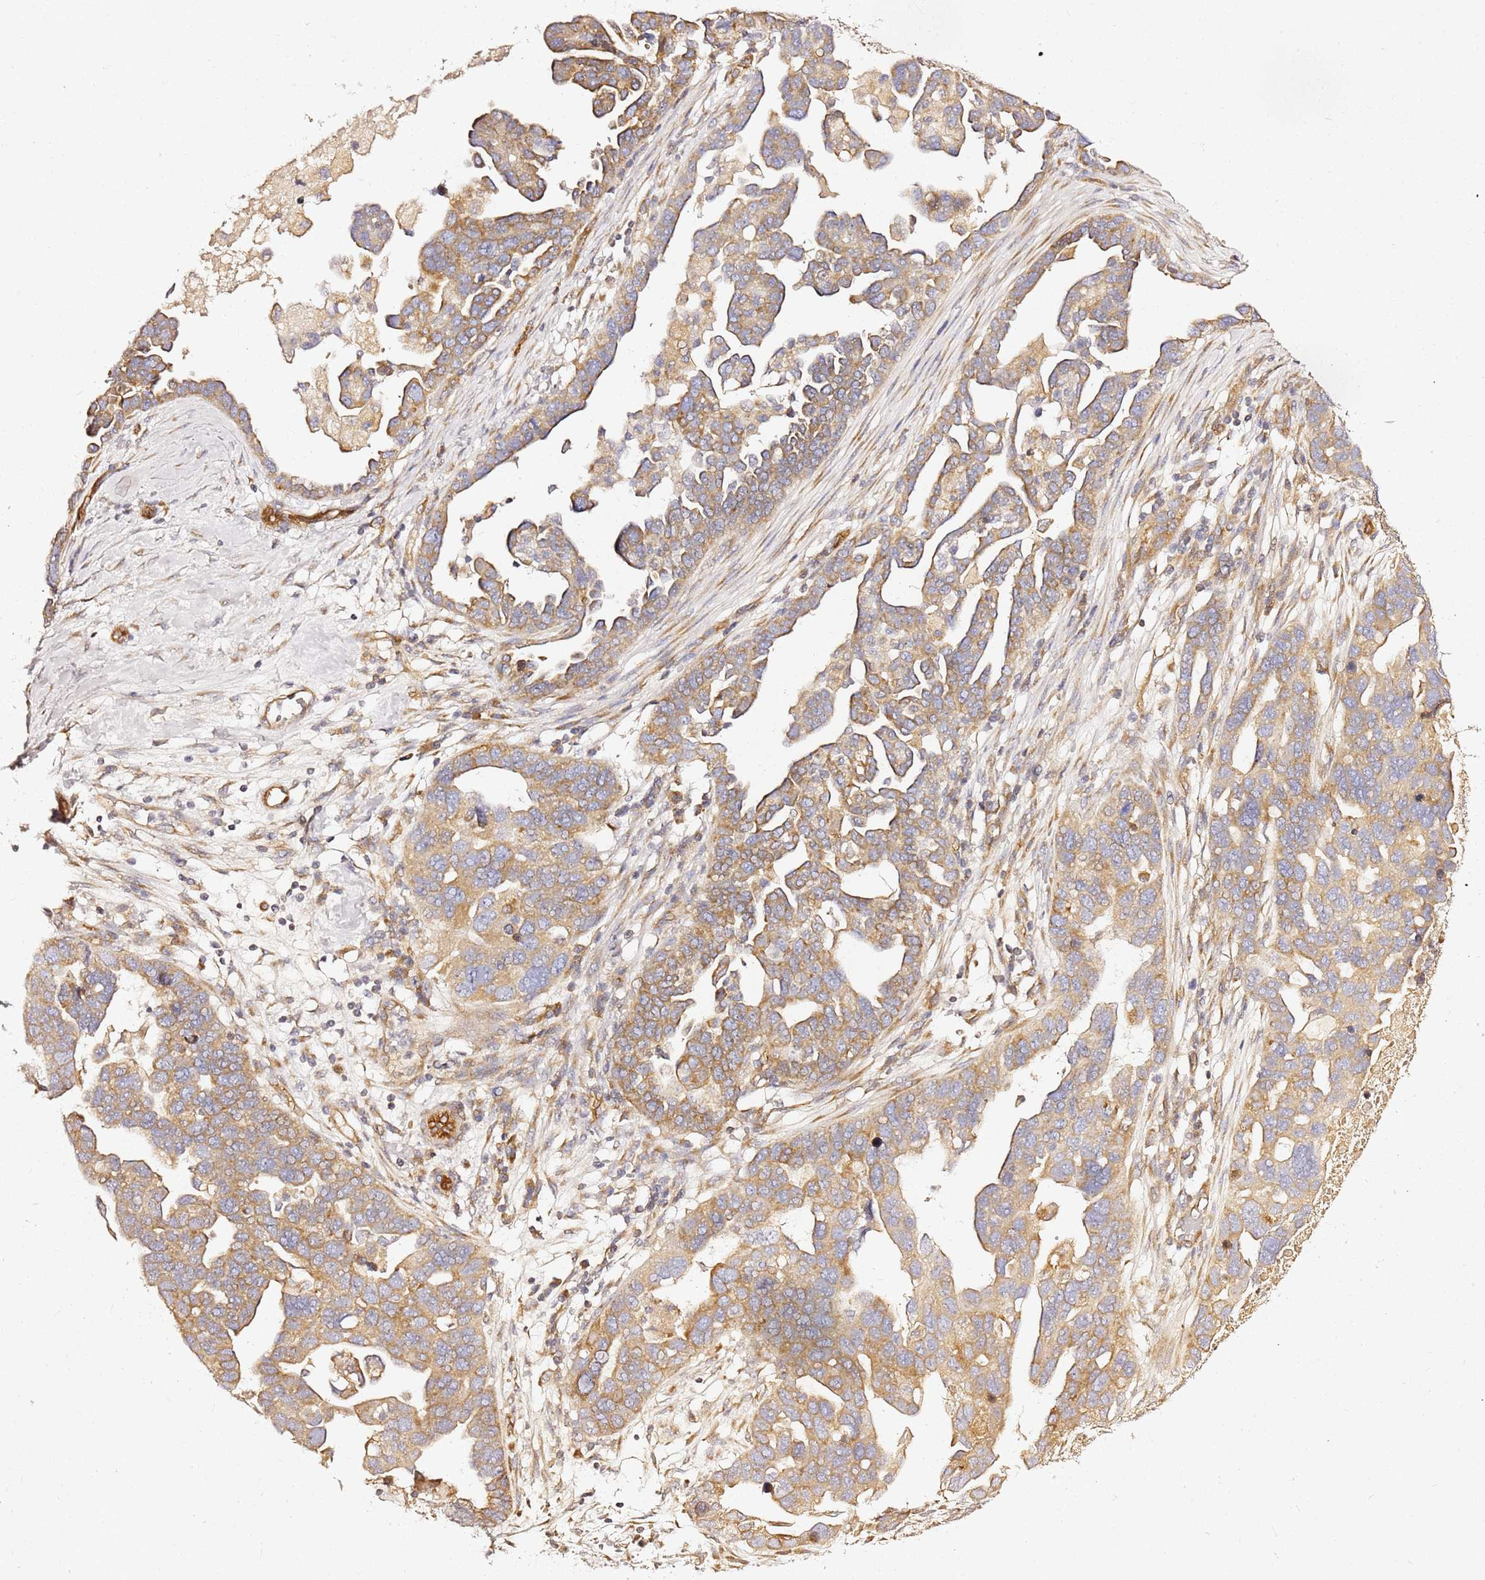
{"staining": {"intensity": "moderate", "quantity": ">75%", "location": "cytoplasmic/membranous"}, "tissue": "ovarian cancer", "cell_type": "Tumor cells", "image_type": "cancer", "snomed": [{"axis": "morphology", "description": "Cystadenocarcinoma, serous, NOS"}, {"axis": "topography", "description": "Ovary"}], "caption": "This histopathology image reveals immunohistochemistry staining of serous cystadenocarcinoma (ovarian), with medium moderate cytoplasmic/membranous expression in about >75% of tumor cells.", "gene": "KIF7", "patient": {"sex": "female", "age": 54}}